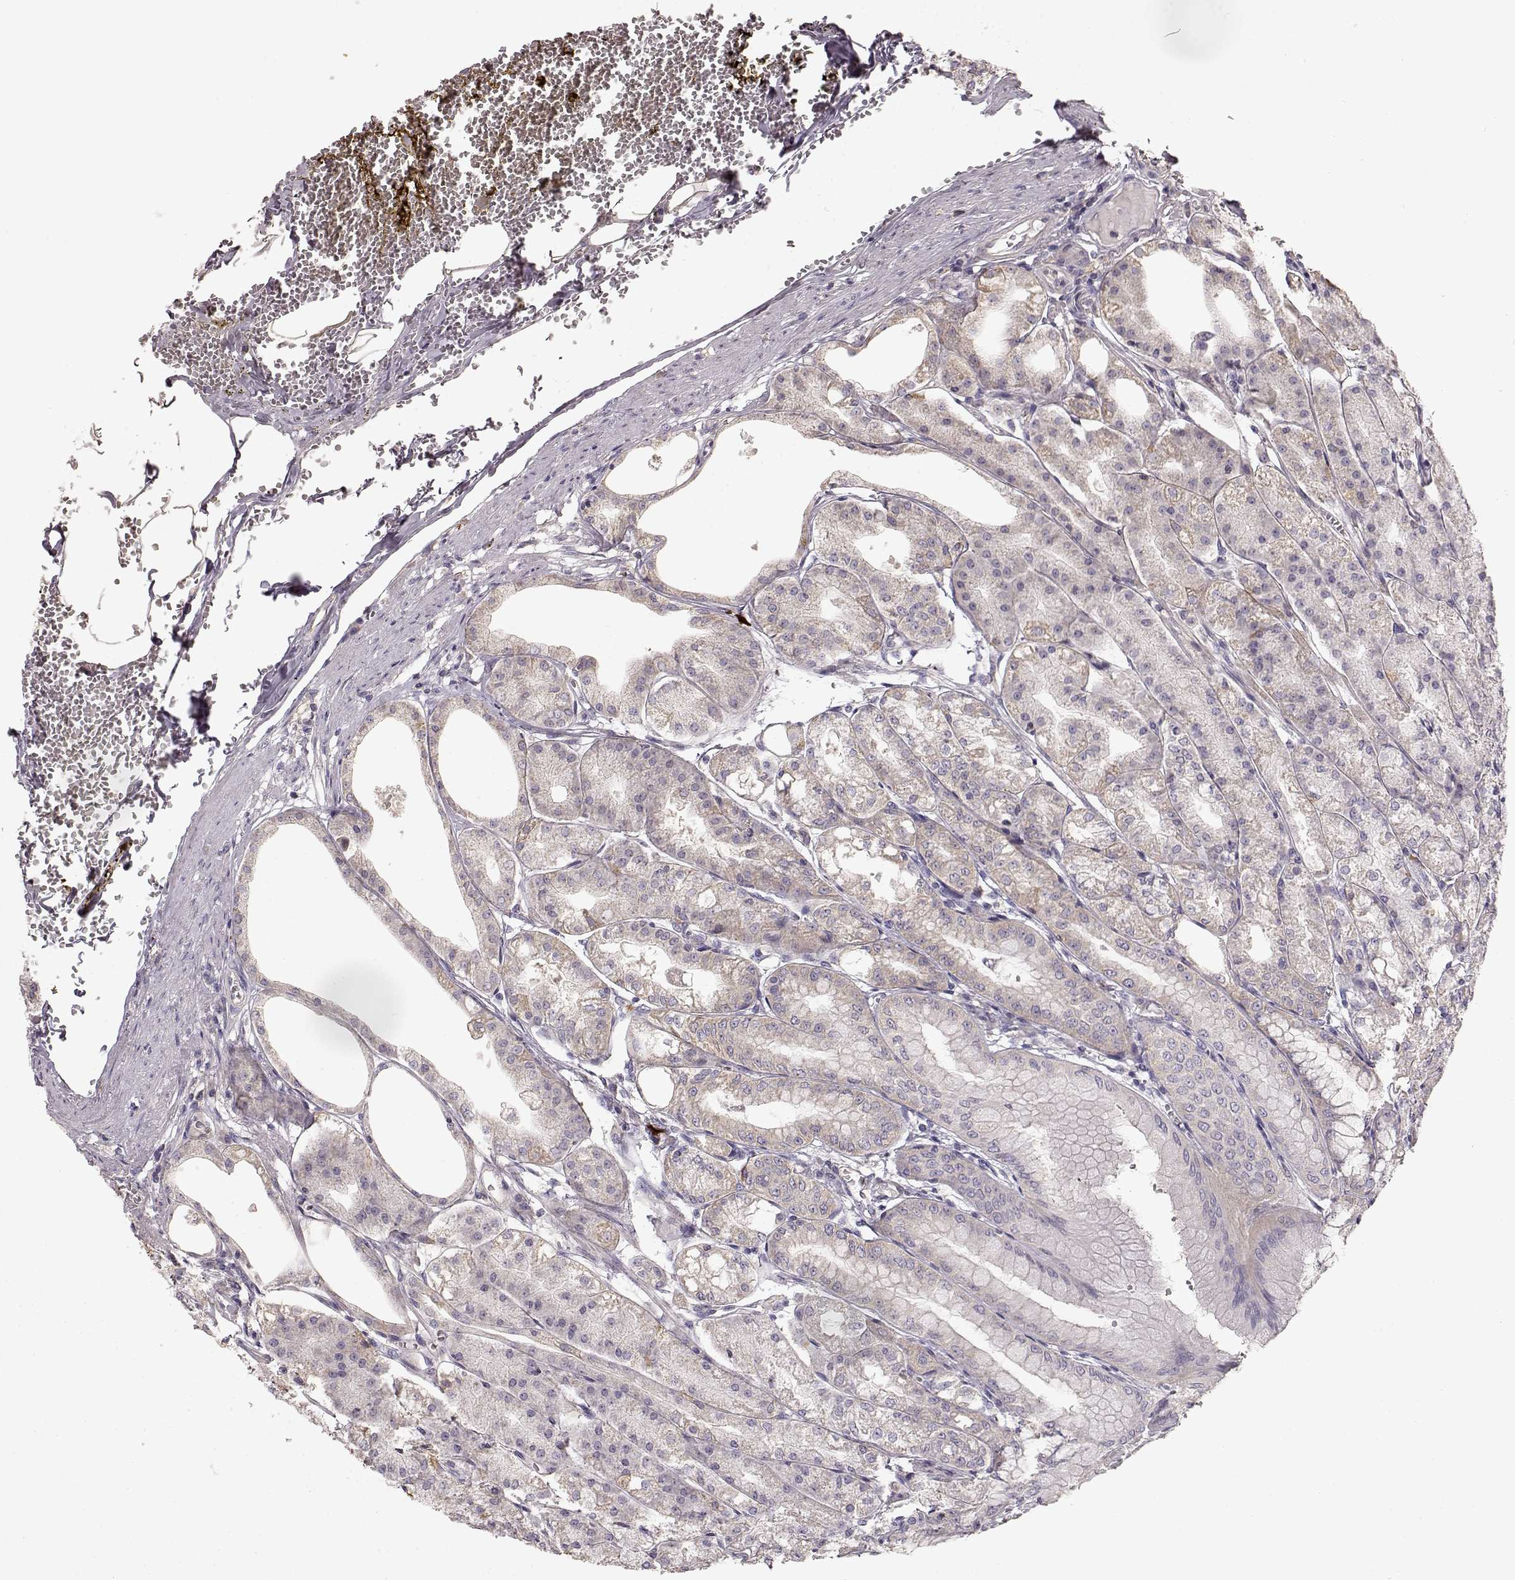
{"staining": {"intensity": "moderate", "quantity": "<25%", "location": "cytoplasmic/membranous"}, "tissue": "stomach", "cell_type": "Glandular cells", "image_type": "normal", "snomed": [{"axis": "morphology", "description": "Normal tissue, NOS"}, {"axis": "topography", "description": "Stomach, lower"}], "caption": "DAB immunohistochemical staining of normal stomach demonstrates moderate cytoplasmic/membranous protein positivity in approximately <25% of glandular cells.", "gene": "ERBB3", "patient": {"sex": "male", "age": 71}}